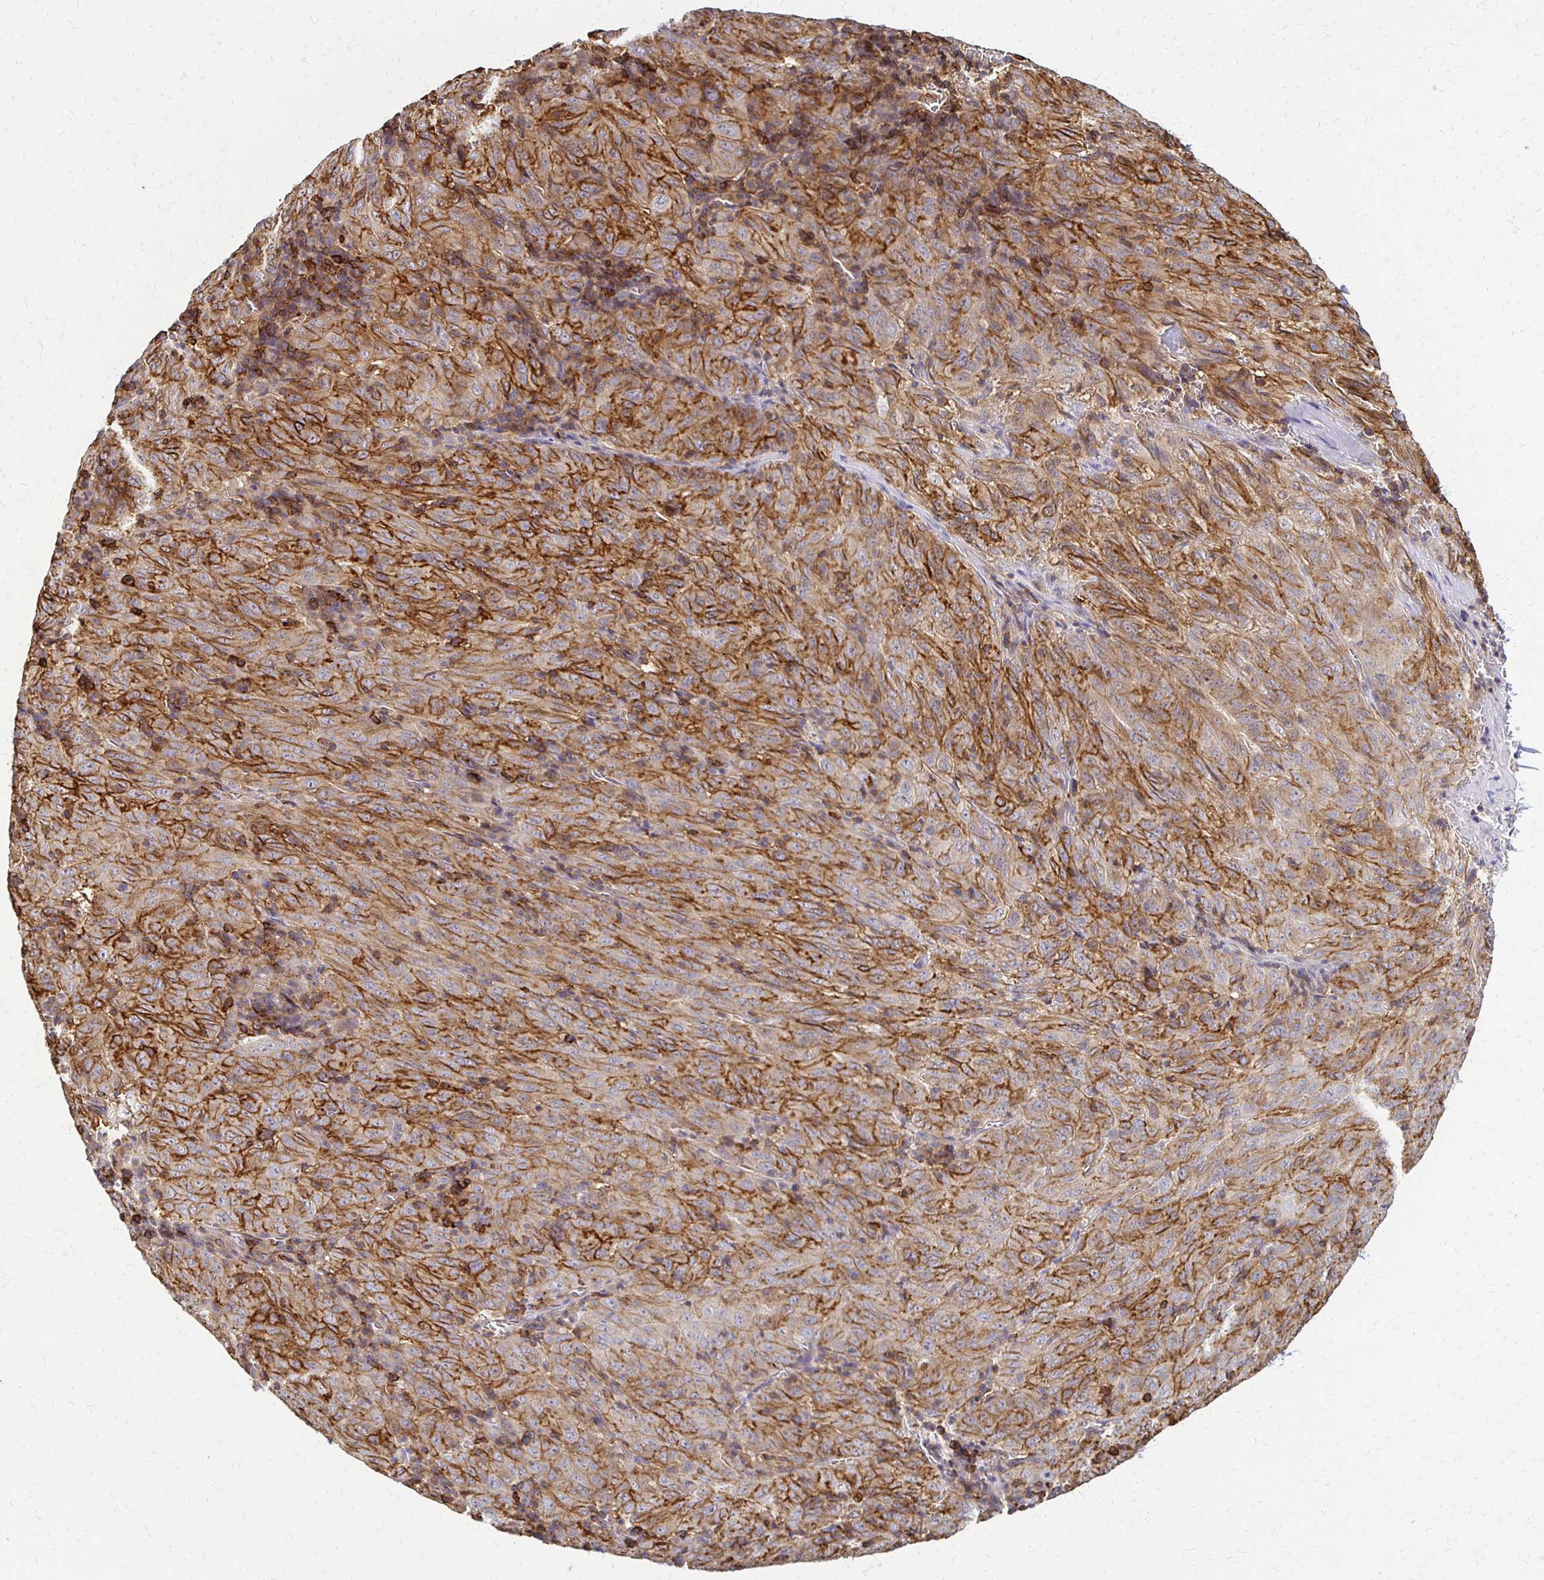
{"staining": {"intensity": "strong", "quantity": ">75%", "location": "cytoplasmic/membranous"}, "tissue": "pancreatic cancer", "cell_type": "Tumor cells", "image_type": "cancer", "snomed": [{"axis": "morphology", "description": "Adenocarcinoma, NOS"}, {"axis": "topography", "description": "Pancreas"}], "caption": "Pancreatic cancer (adenocarcinoma) tissue exhibits strong cytoplasmic/membranous expression in about >75% of tumor cells", "gene": "SLC9A9", "patient": {"sex": "male", "age": 63}}